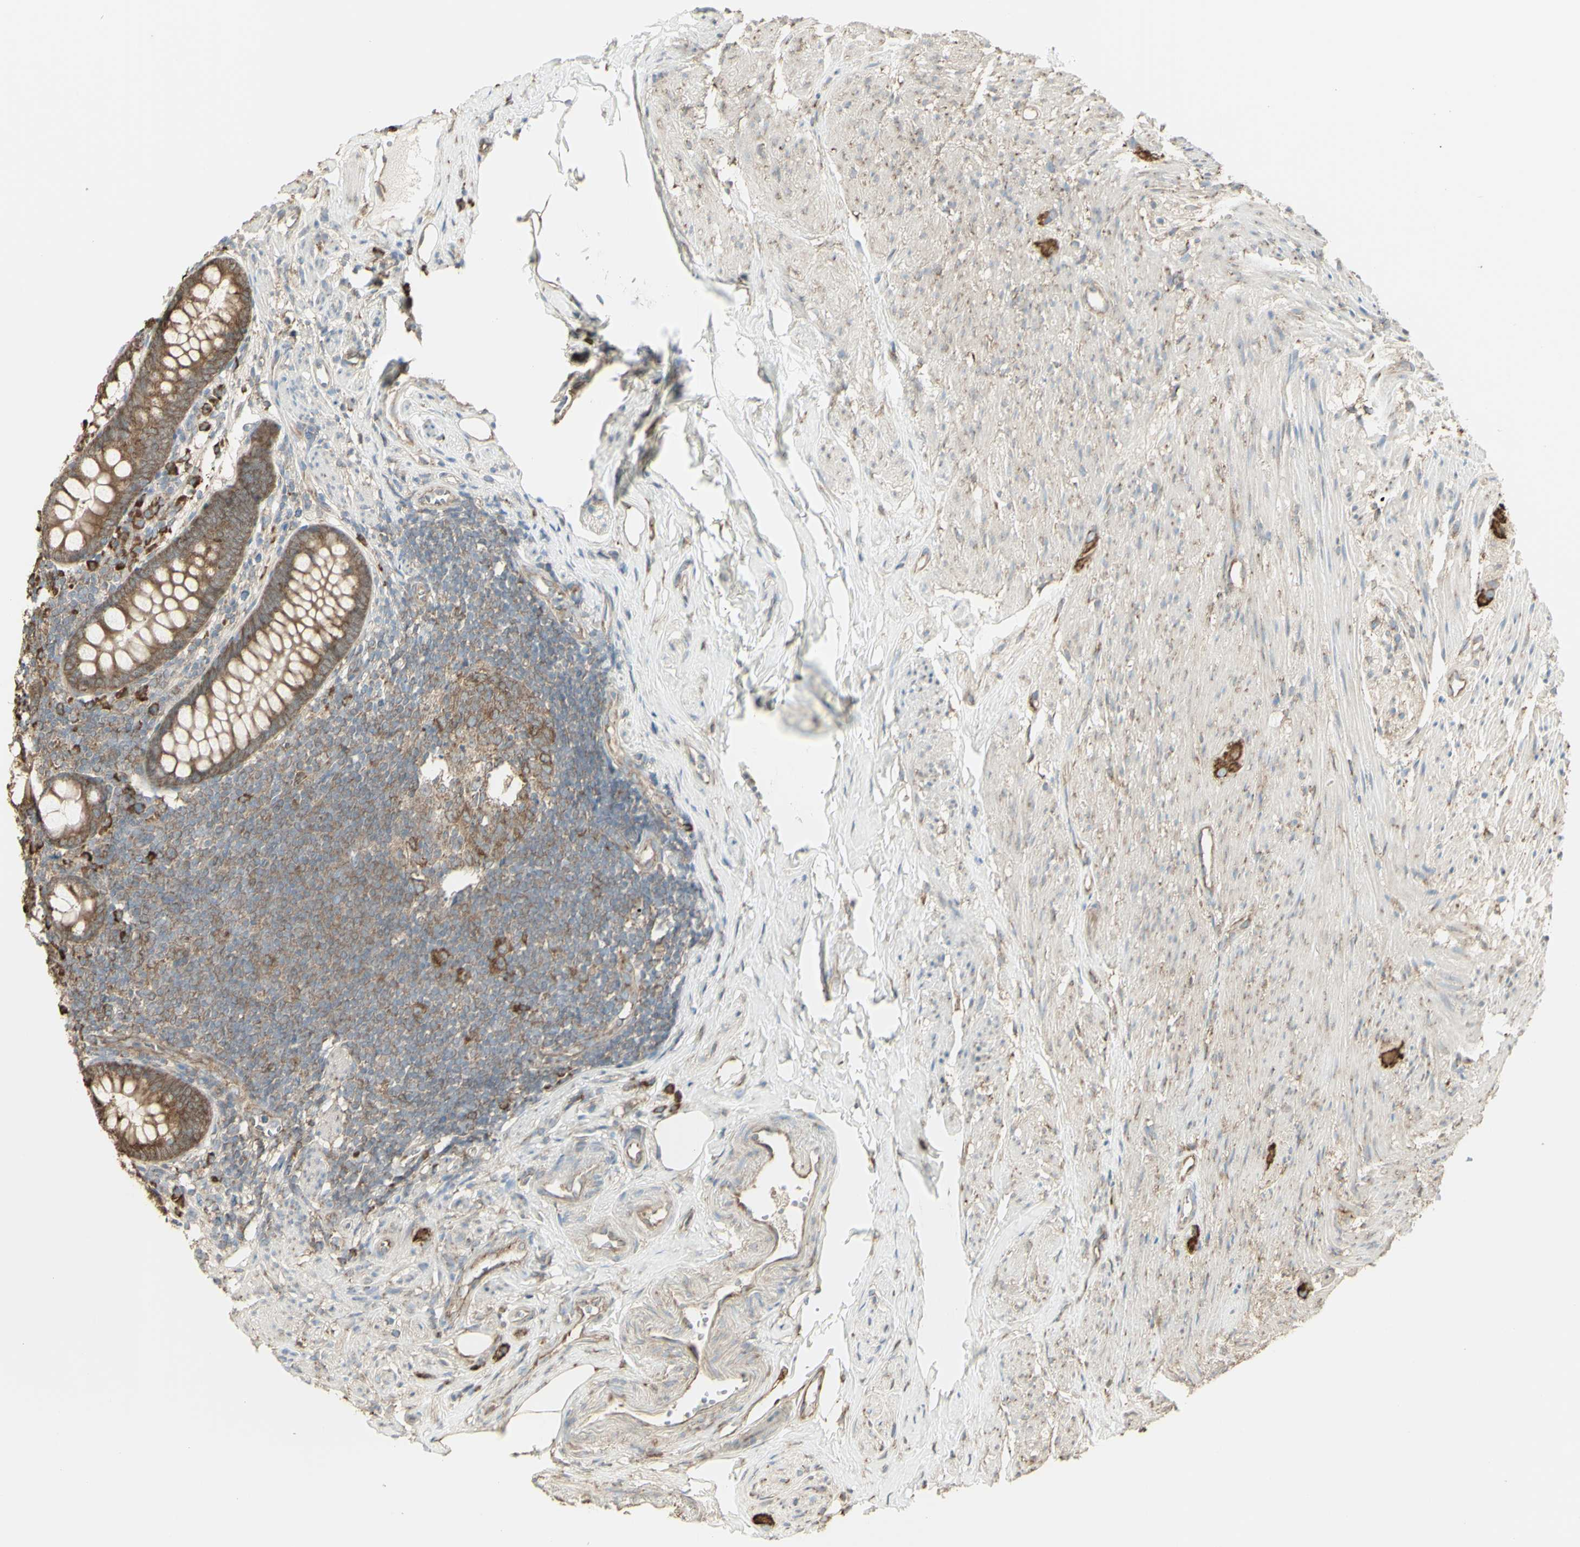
{"staining": {"intensity": "moderate", "quantity": ">75%", "location": "cytoplasmic/membranous"}, "tissue": "appendix", "cell_type": "Glandular cells", "image_type": "normal", "snomed": [{"axis": "morphology", "description": "Normal tissue, NOS"}, {"axis": "topography", "description": "Appendix"}], "caption": "Protein staining shows moderate cytoplasmic/membranous positivity in approximately >75% of glandular cells in unremarkable appendix.", "gene": "EEF1B2", "patient": {"sex": "female", "age": 77}}